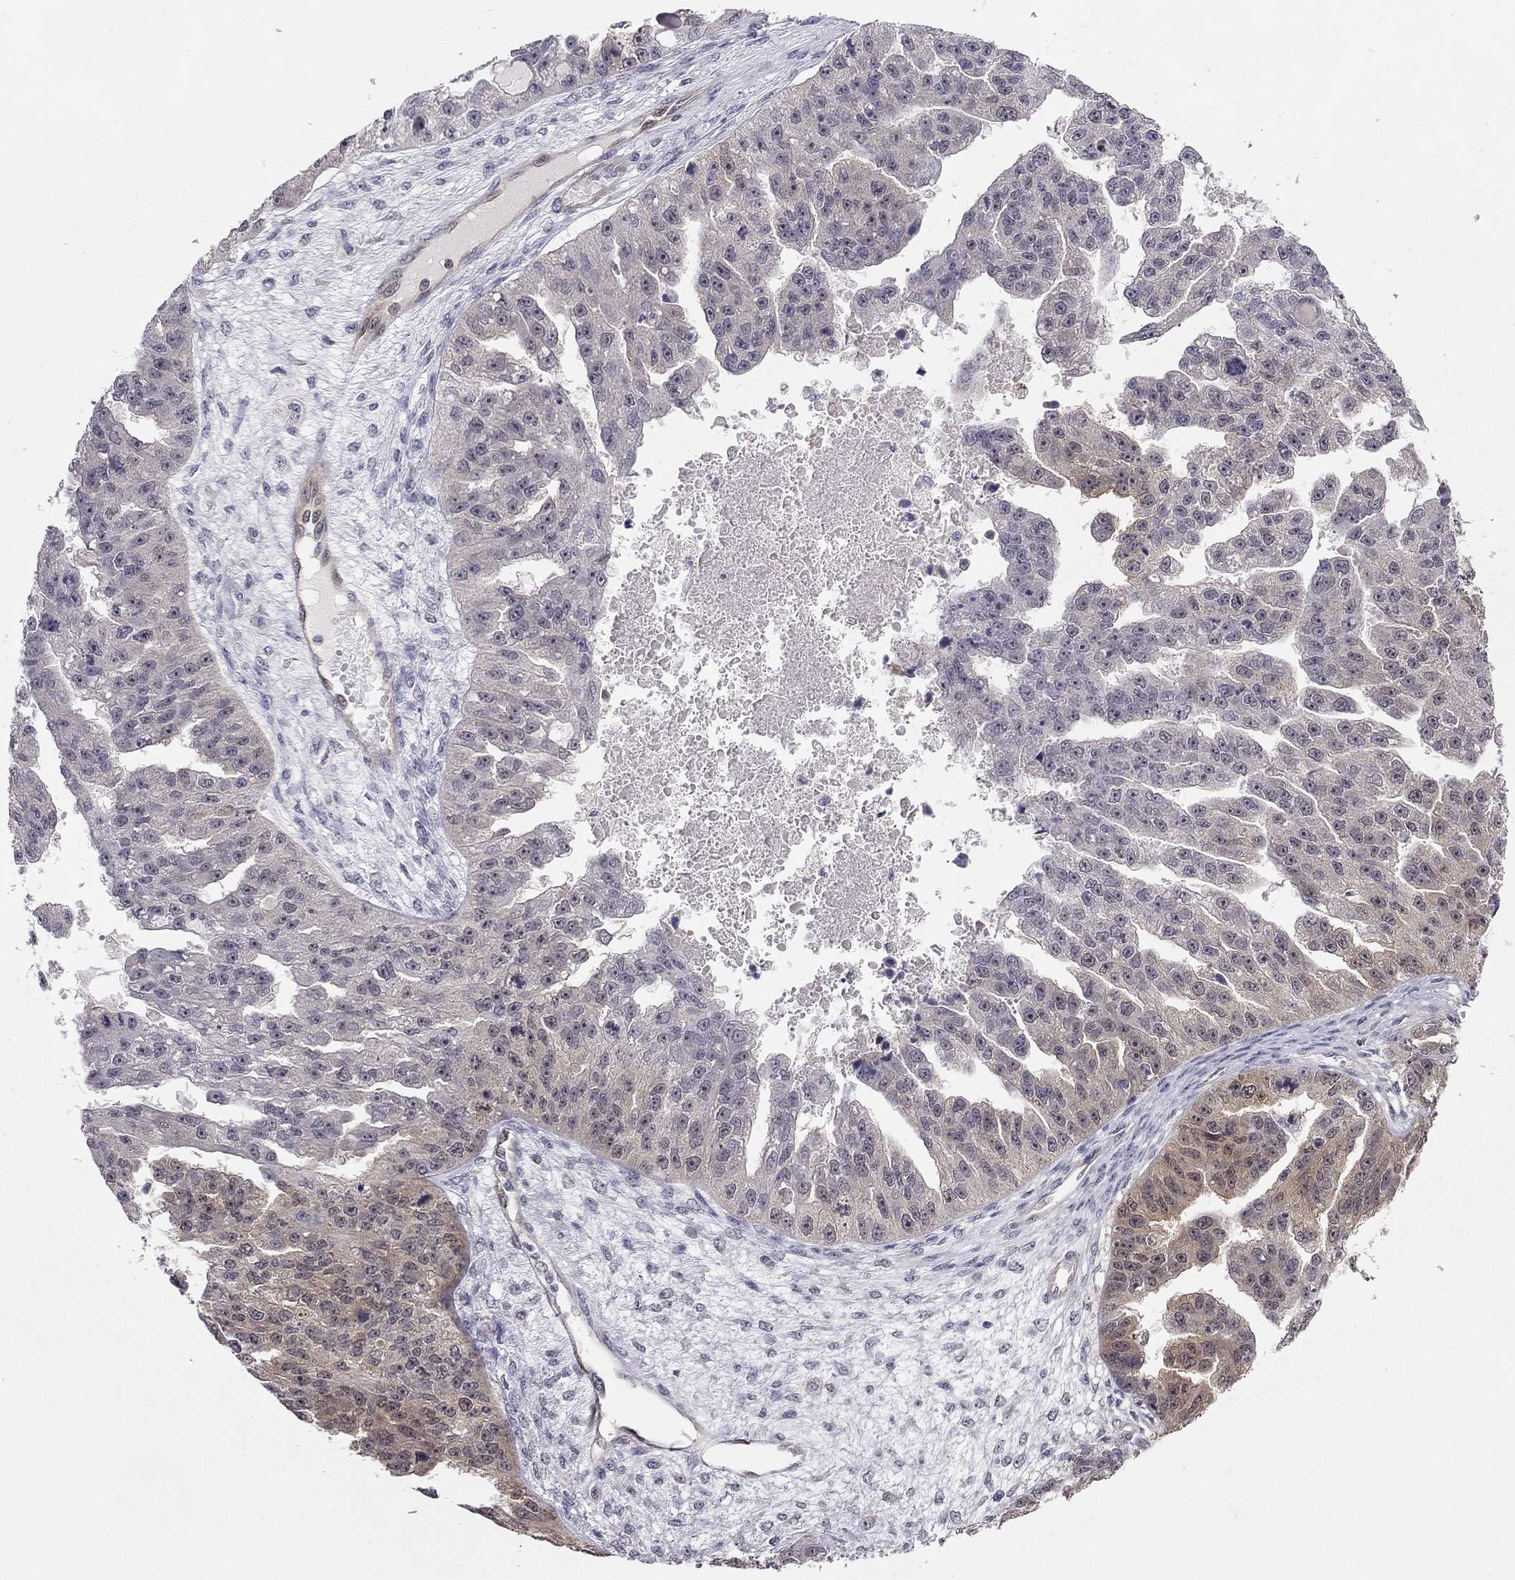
{"staining": {"intensity": "moderate", "quantity": "<25%", "location": "nuclear"}, "tissue": "ovarian cancer", "cell_type": "Tumor cells", "image_type": "cancer", "snomed": [{"axis": "morphology", "description": "Cystadenocarcinoma, serous, NOS"}, {"axis": "topography", "description": "Ovary"}], "caption": "A micrograph of serous cystadenocarcinoma (ovarian) stained for a protein exhibits moderate nuclear brown staining in tumor cells.", "gene": "STXBP6", "patient": {"sex": "female", "age": 58}}